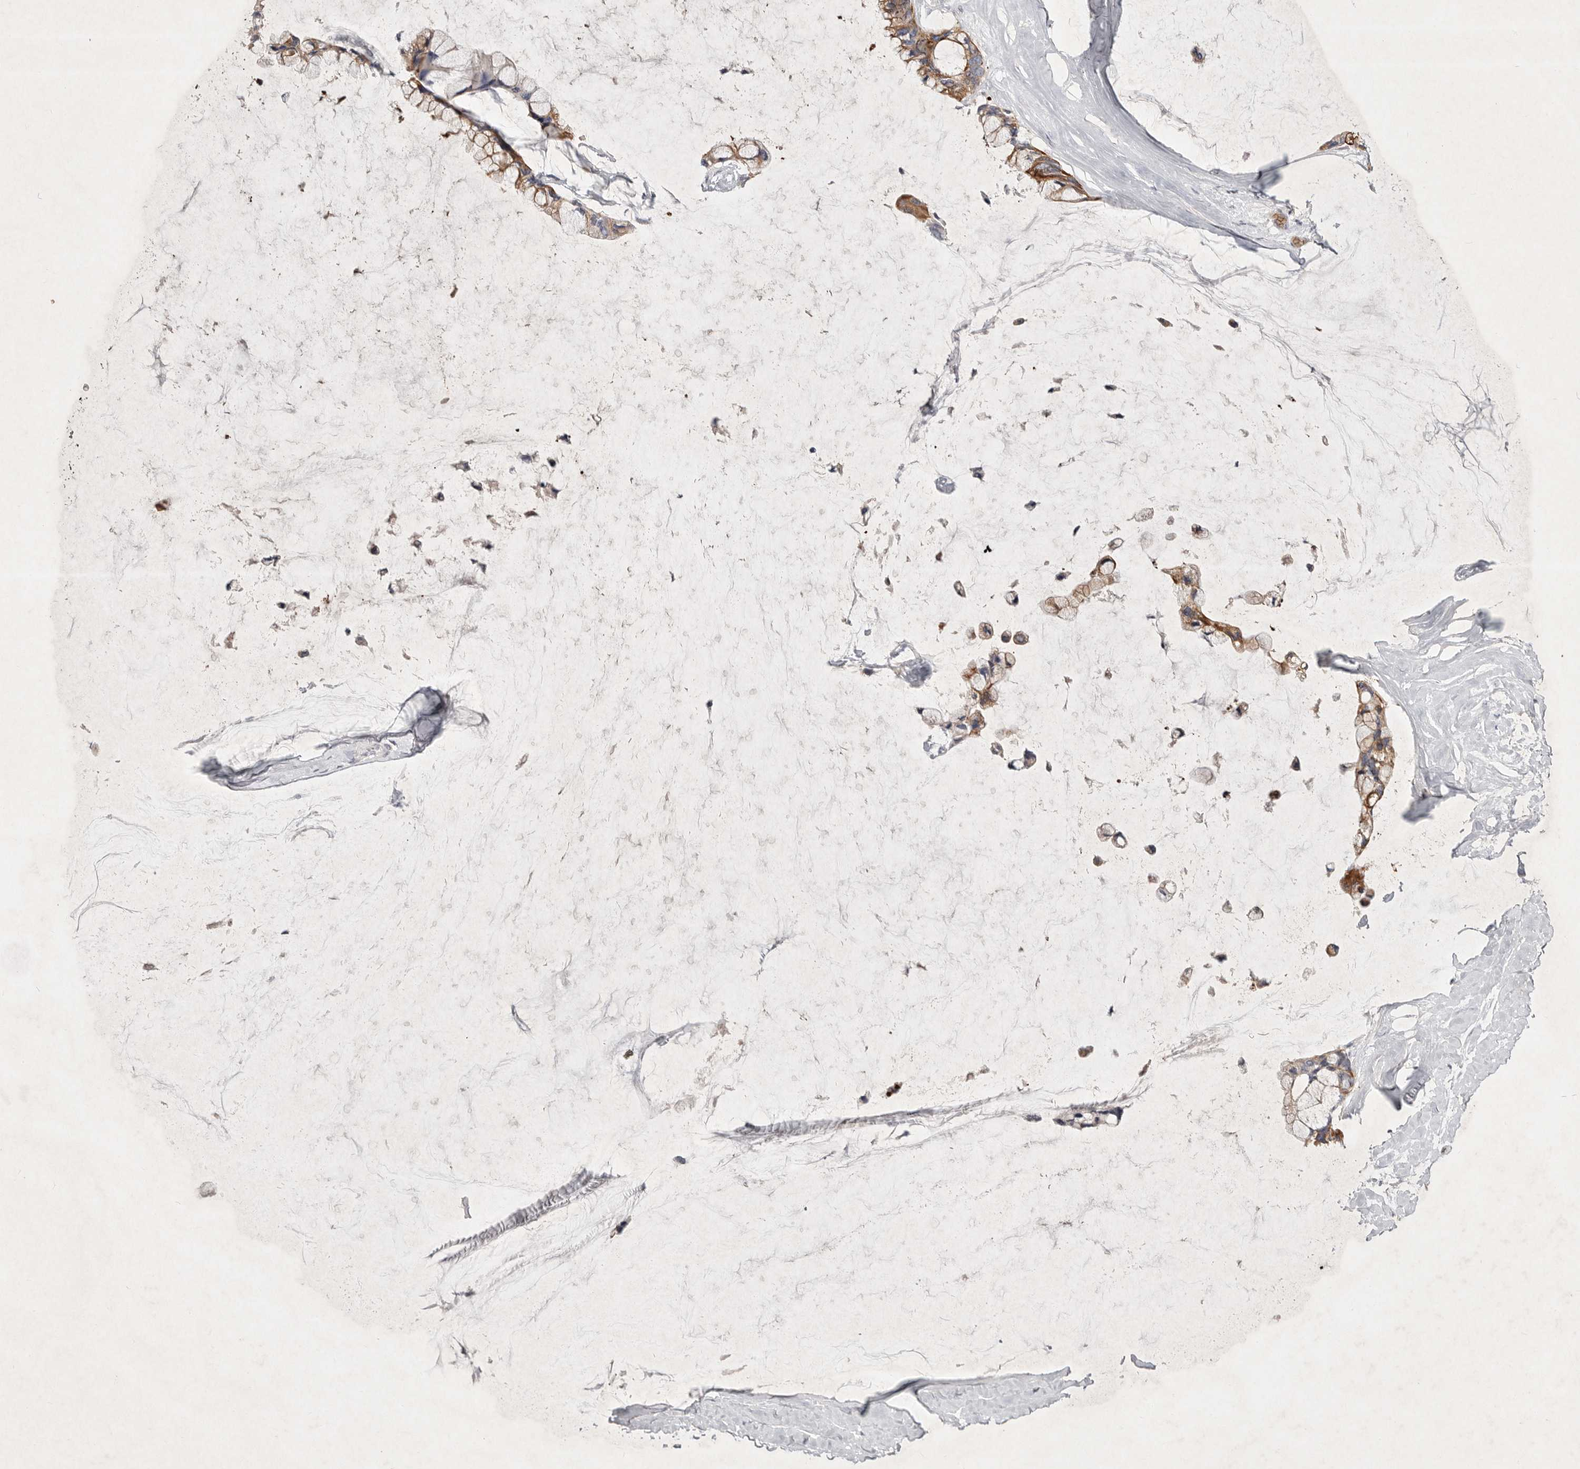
{"staining": {"intensity": "moderate", "quantity": ">75%", "location": "cytoplasmic/membranous"}, "tissue": "ovarian cancer", "cell_type": "Tumor cells", "image_type": "cancer", "snomed": [{"axis": "morphology", "description": "Cystadenocarcinoma, mucinous, NOS"}, {"axis": "topography", "description": "Ovary"}], "caption": "This is a histology image of immunohistochemistry (IHC) staining of mucinous cystadenocarcinoma (ovarian), which shows moderate positivity in the cytoplasmic/membranous of tumor cells.", "gene": "TNFSF14", "patient": {"sex": "female", "age": 39}}